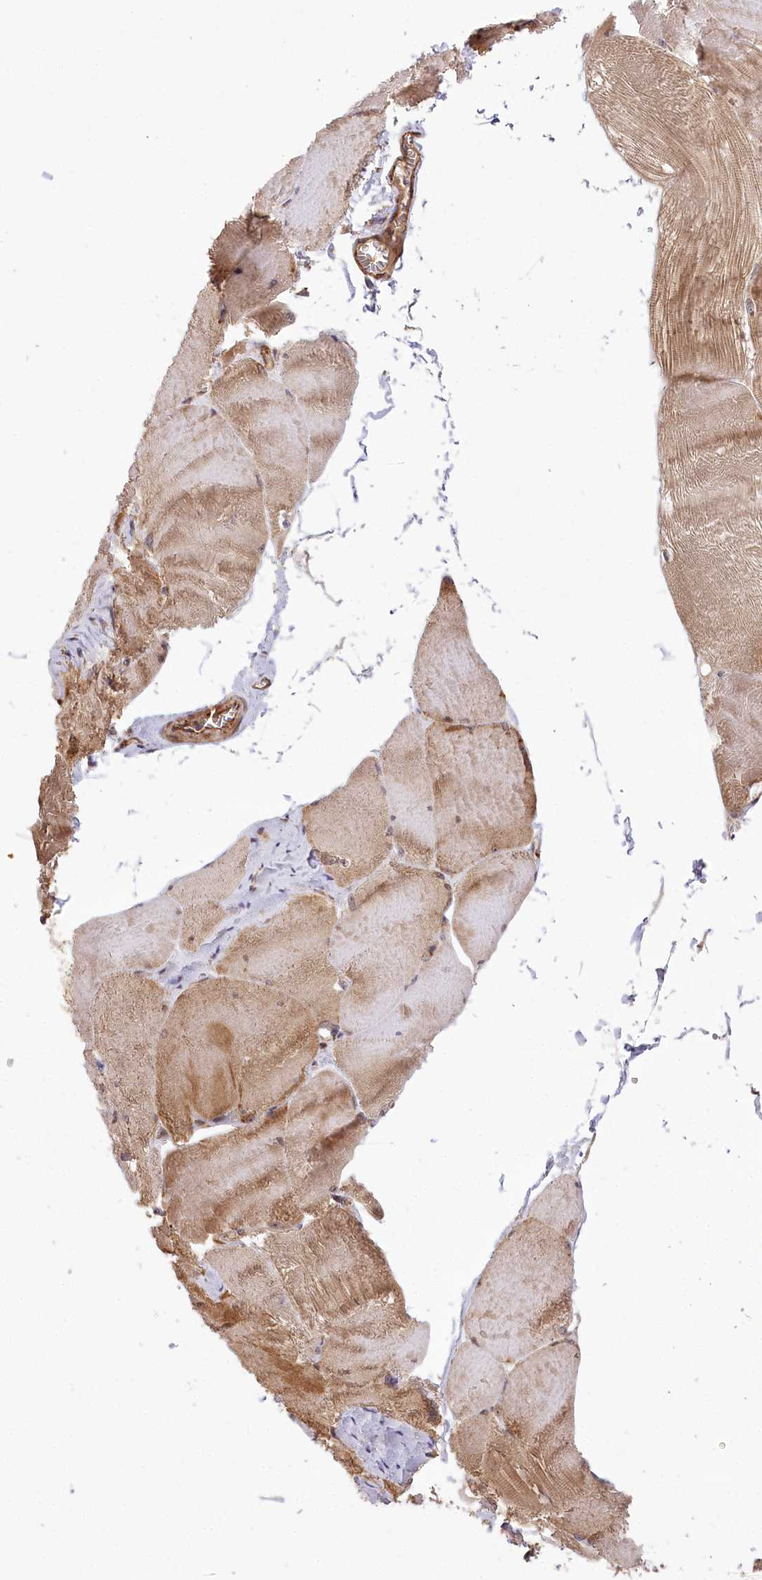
{"staining": {"intensity": "moderate", "quantity": ">75%", "location": "cytoplasmic/membranous,nuclear"}, "tissue": "skeletal muscle", "cell_type": "Myocytes", "image_type": "normal", "snomed": [{"axis": "morphology", "description": "Normal tissue, NOS"}, {"axis": "morphology", "description": "Basal cell carcinoma"}, {"axis": "topography", "description": "Skeletal muscle"}], "caption": "A histopathology image of human skeletal muscle stained for a protein demonstrates moderate cytoplasmic/membranous,nuclear brown staining in myocytes.", "gene": "CARD19", "patient": {"sex": "female", "age": 64}}